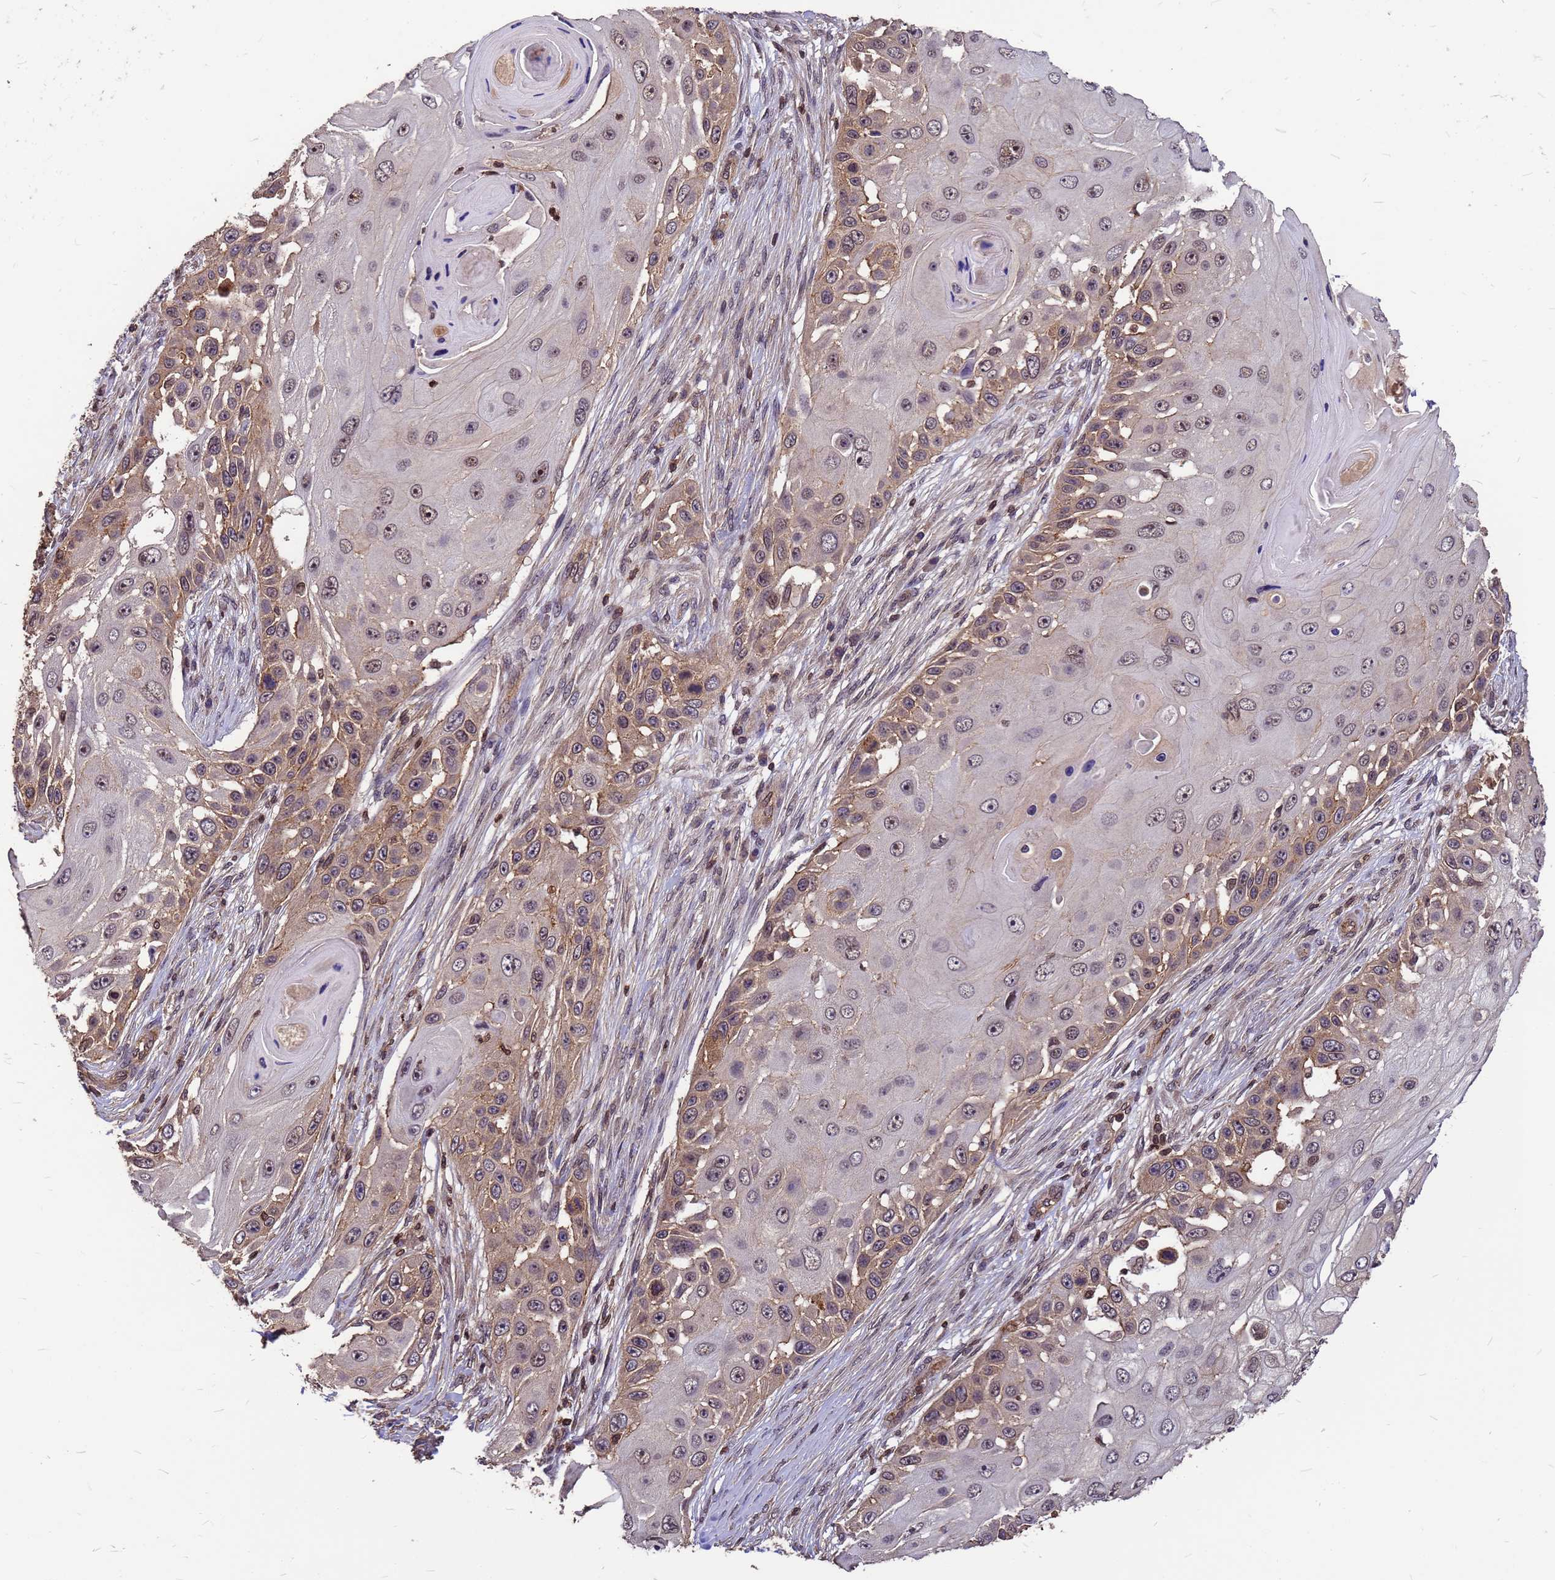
{"staining": {"intensity": "moderate", "quantity": ">75%", "location": "cytoplasmic/membranous,nuclear"}, "tissue": "skin cancer", "cell_type": "Tumor cells", "image_type": "cancer", "snomed": [{"axis": "morphology", "description": "Squamous cell carcinoma, NOS"}, {"axis": "topography", "description": "Skin"}], "caption": "DAB immunohistochemical staining of human skin cancer (squamous cell carcinoma) shows moderate cytoplasmic/membranous and nuclear protein staining in about >75% of tumor cells.", "gene": "C1orf35", "patient": {"sex": "female", "age": 44}}